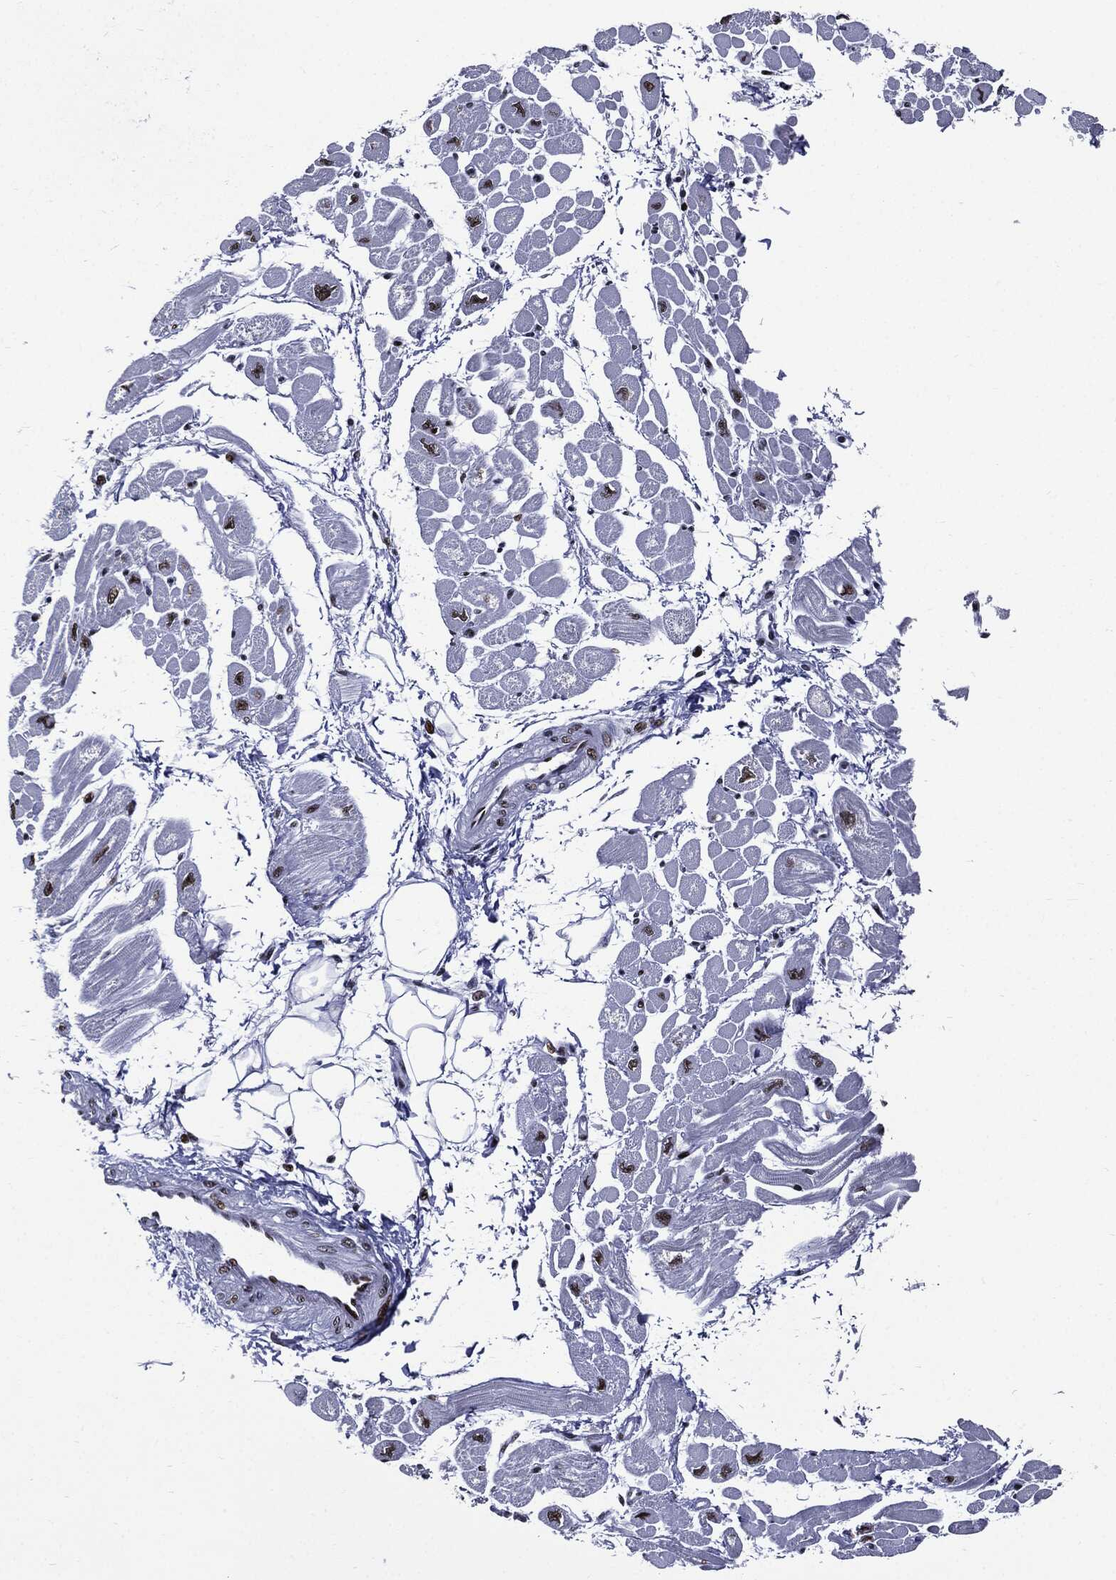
{"staining": {"intensity": "strong", "quantity": "<25%", "location": "nuclear"}, "tissue": "heart muscle", "cell_type": "Cardiomyocytes", "image_type": "normal", "snomed": [{"axis": "morphology", "description": "Normal tissue, NOS"}, {"axis": "topography", "description": "Heart"}], "caption": "The image demonstrates staining of benign heart muscle, revealing strong nuclear protein expression (brown color) within cardiomyocytes.", "gene": "ZFP91", "patient": {"sex": "male", "age": 66}}